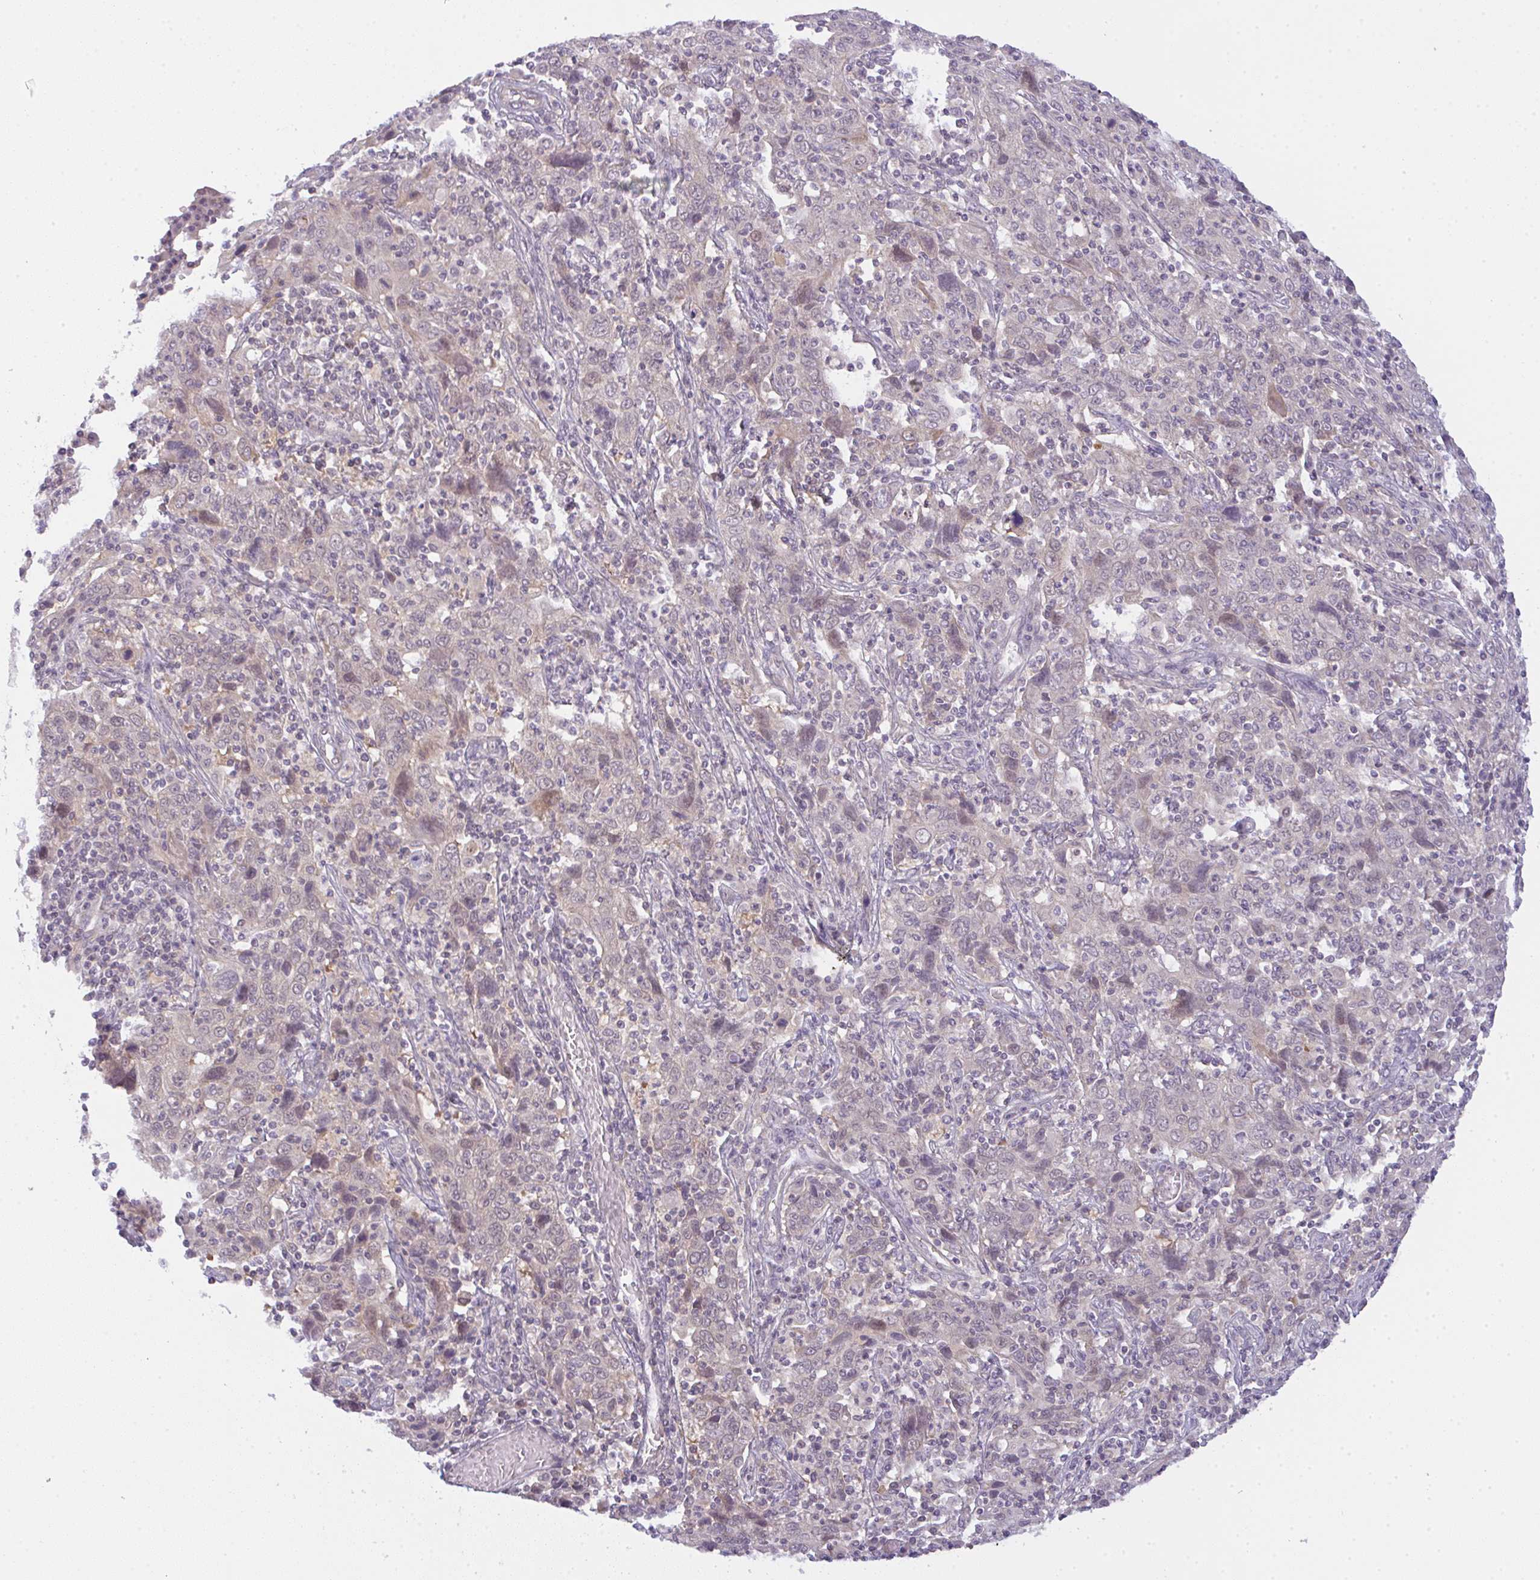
{"staining": {"intensity": "negative", "quantity": "none", "location": "none"}, "tissue": "cervical cancer", "cell_type": "Tumor cells", "image_type": "cancer", "snomed": [{"axis": "morphology", "description": "Squamous cell carcinoma, NOS"}, {"axis": "topography", "description": "Cervix"}], "caption": "Tumor cells show no significant protein expression in cervical cancer (squamous cell carcinoma).", "gene": "CSE1L", "patient": {"sex": "female", "age": 46}}